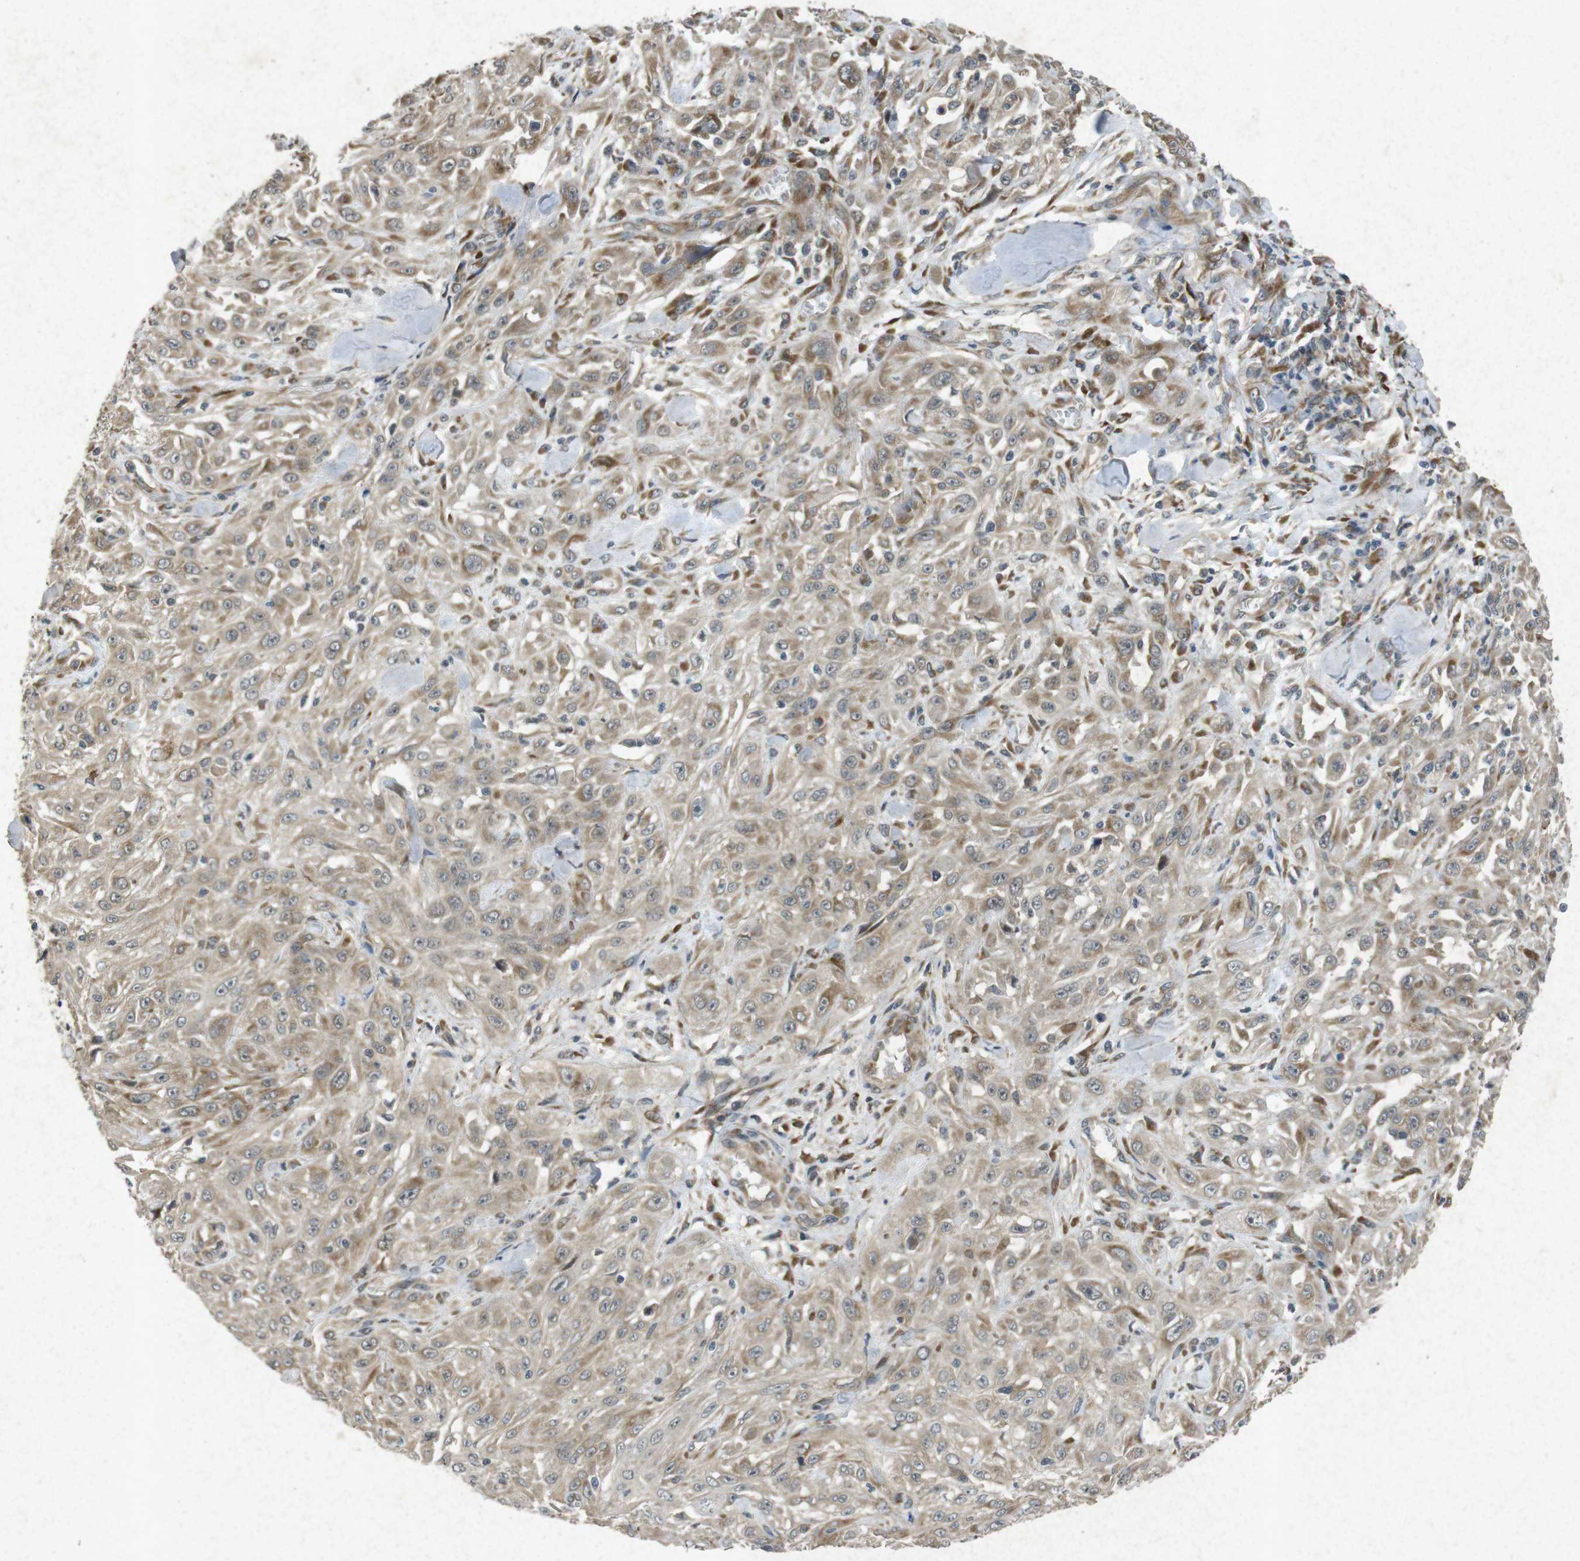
{"staining": {"intensity": "weak", "quantity": ">75%", "location": "cytoplasmic/membranous"}, "tissue": "skin cancer", "cell_type": "Tumor cells", "image_type": "cancer", "snomed": [{"axis": "morphology", "description": "Squamous cell carcinoma, NOS"}, {"axis": "morphology", "description": "Squamous cell carcinoma, metastatic, NOS"}, {"axis": "topography", "description": "Skin"}, {"axis": "topography", "description": "Lymph node"}], "caption": "Metastatic squamous cell carcinoma (skin) stained for a protein displays weak cytoplasmic/membranous positivity in tumor cells.", "gene": "FLCN", "patient": {"sex": "male", "age": 75}}